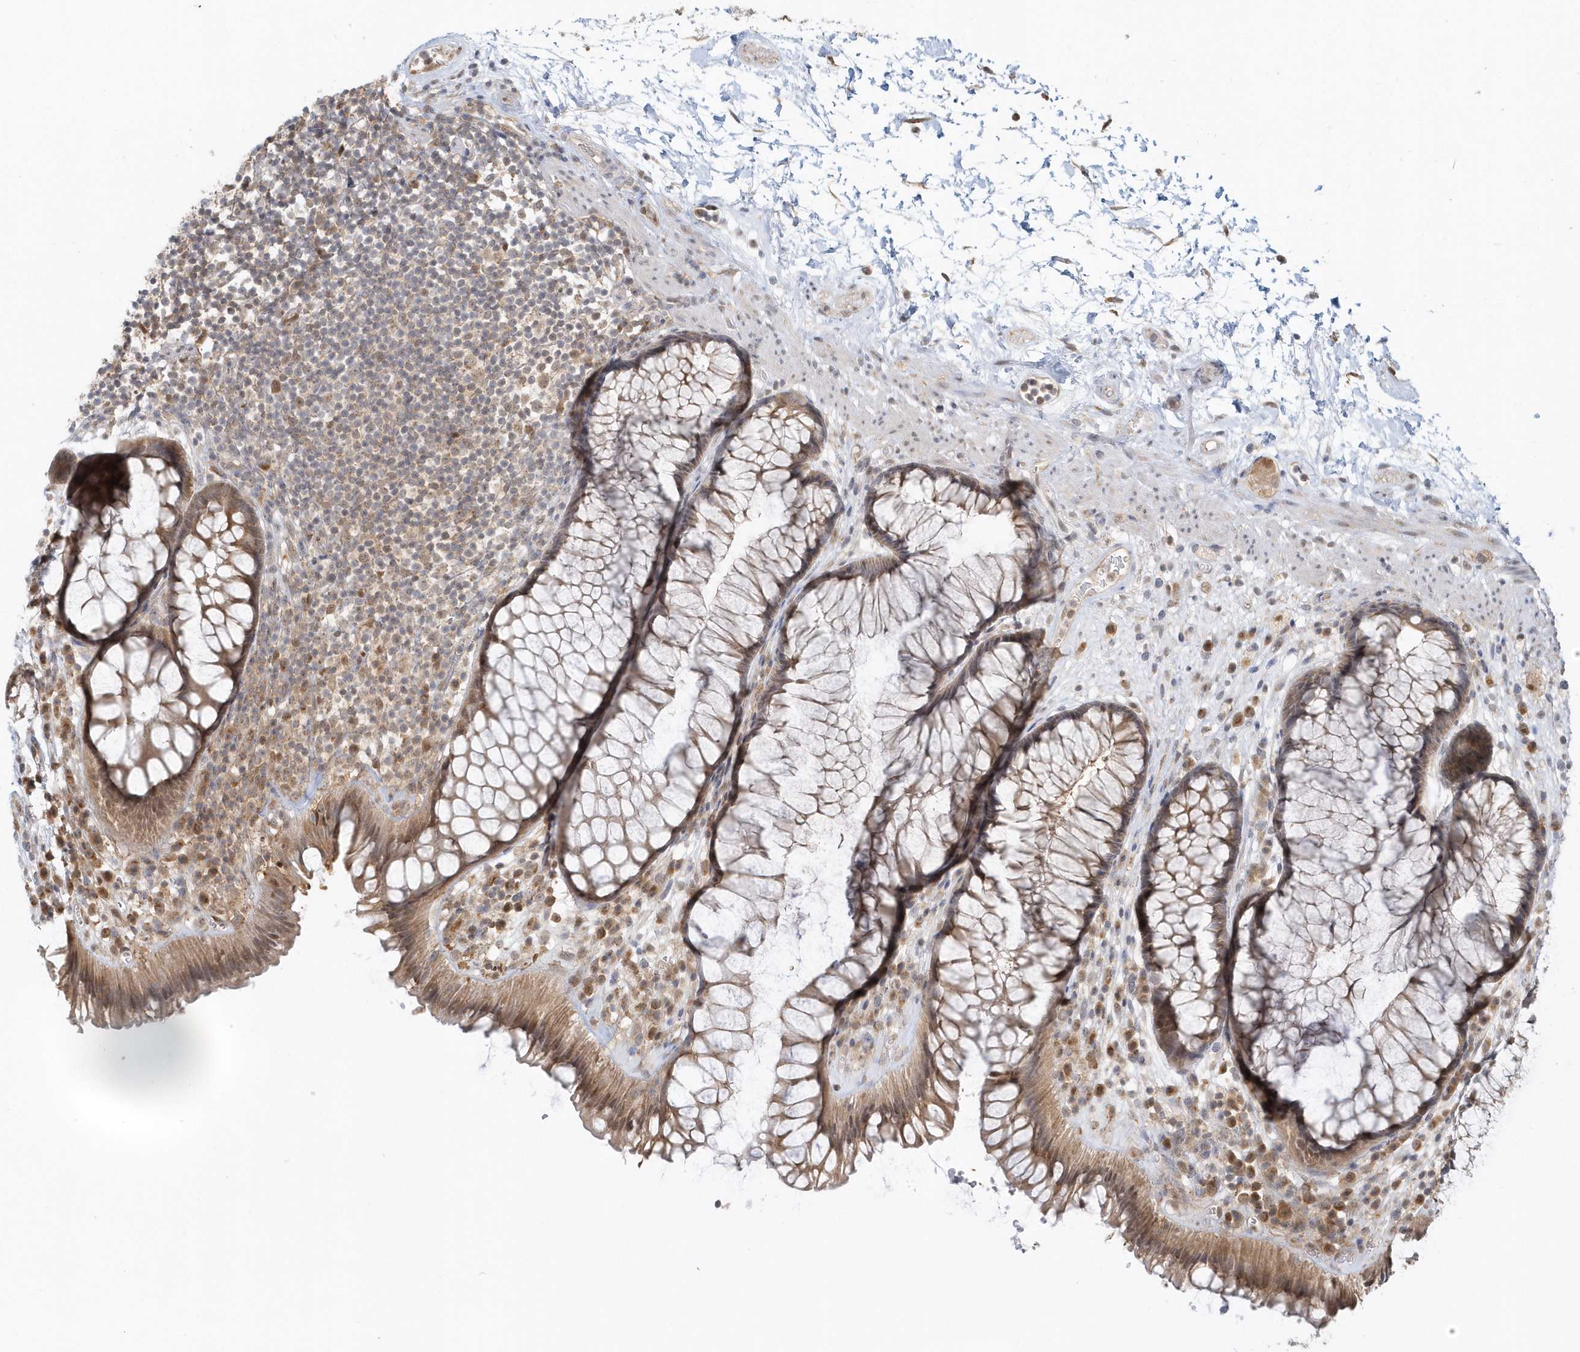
{"staining": {"intensity": "moderate", "quantity": ">75%", "location": "cytoplasmic/membranous,nuclear"}, "tissue": "rectum", "cell_type": "Glandular cells", "image_type": "normal", "snomed": [{"axis": "morphology", "description": "Normal tissue, NOS"}, {"axis": "topography", "description": "Rectum"}], "caption": "Immunohistochemical staining of benign rectum reveals moderate cytoplasmic/membranous,nuclear protein positivity in about >75% of glandular cells. (DAB IHC, brown staining for protein, blue staining for nuclei).", "gene": "PSMD6", "patient": {"sex": "male", "age": 51}}